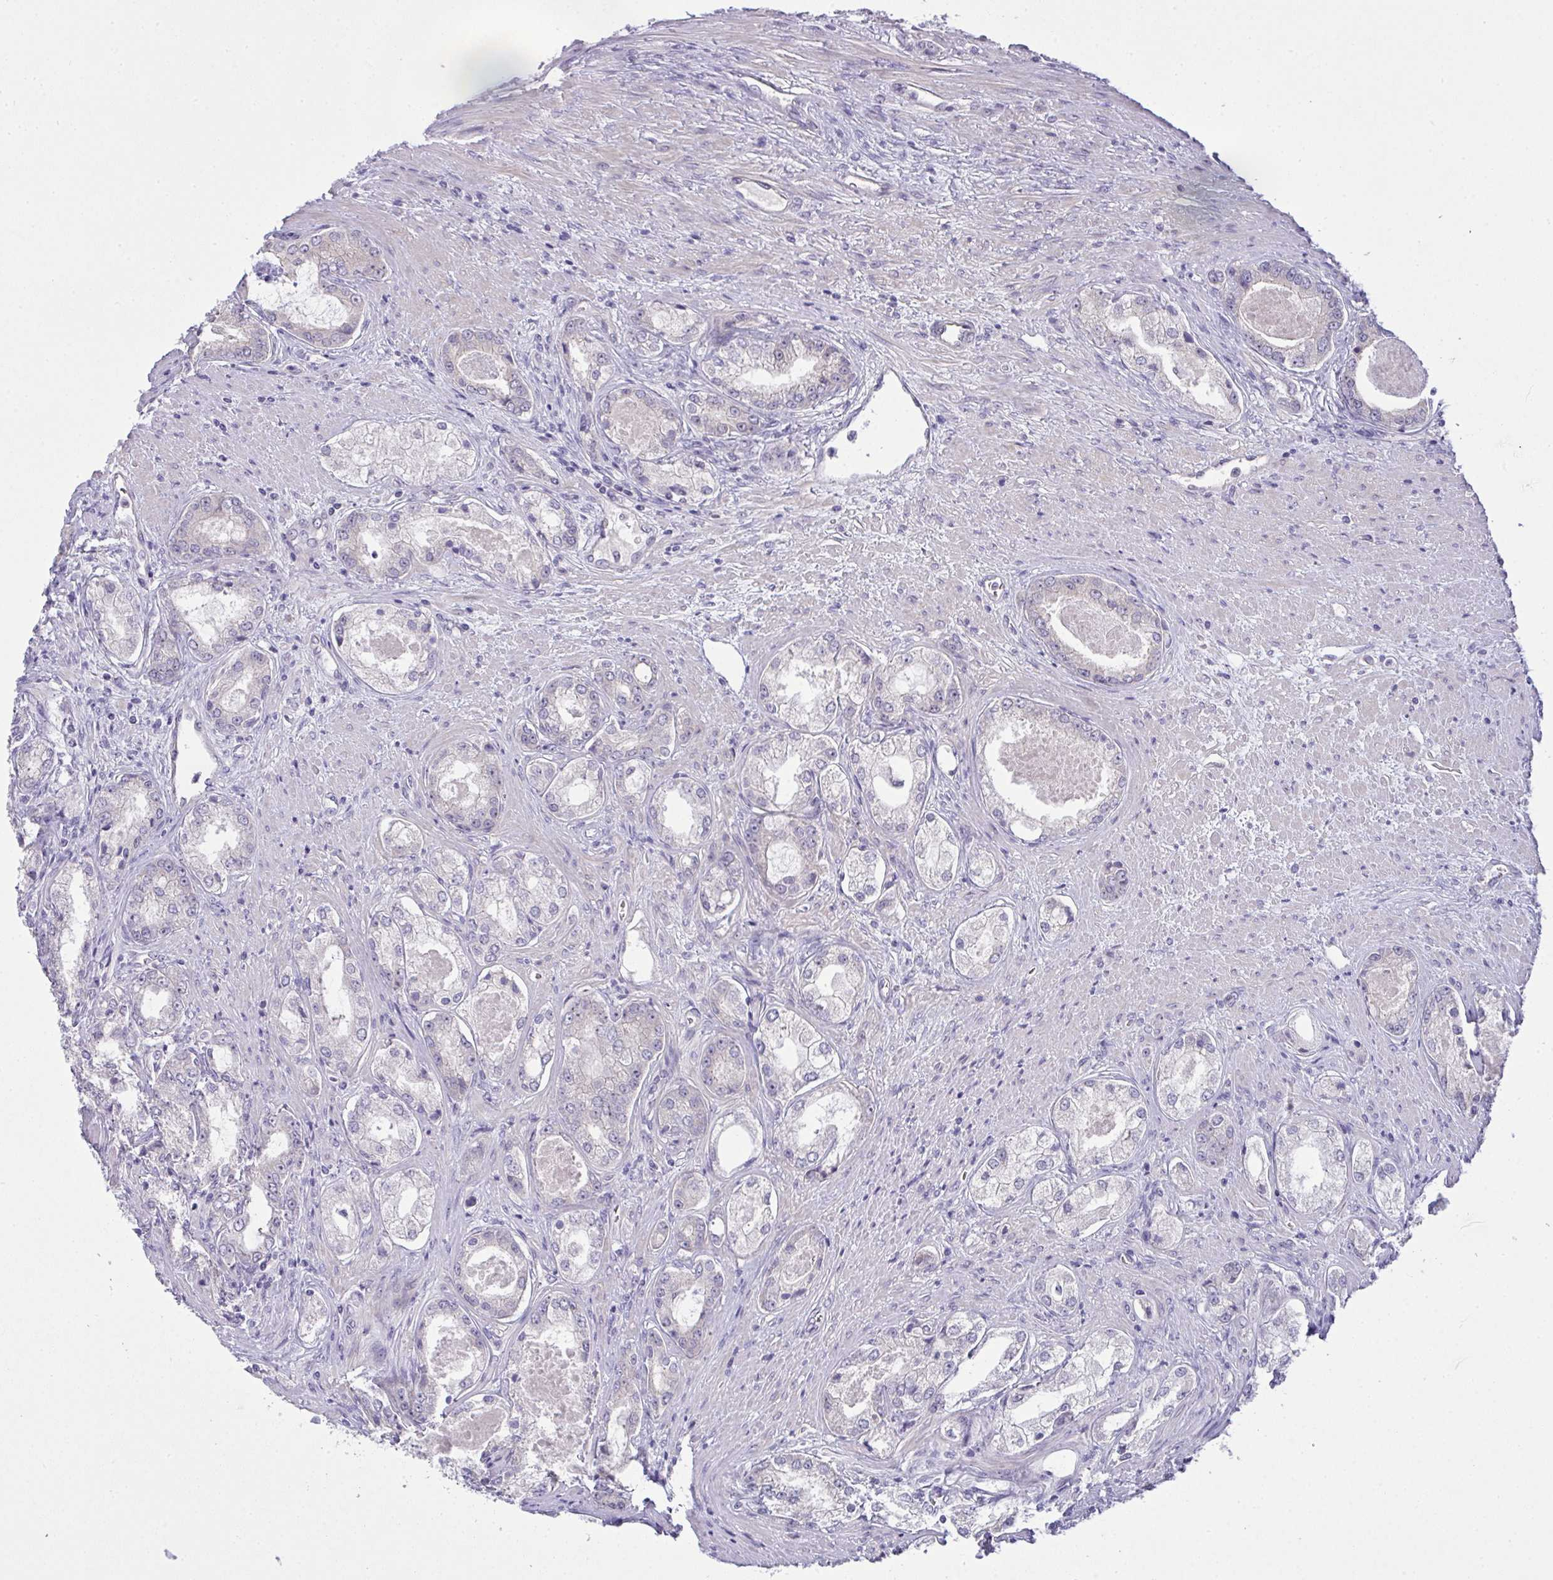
{"staining": {"intensity": "negative", "quantity": "none", "location": "none"}, "tissue": "prostate cancer", "cell_type": "Tumor cells", "image_type": "cancer", "snomed": [{"axis": "morphology", "description": "Adenocarcinoma, Low grade"}, {"axis": "topography", "description": "Prostate"}], "caption": "High magnification brightfield microscopy of prostate cancer (adenocarcinoma (low-grade)) stained with DAB (3,3'-diaminobenzidine) (brown) and counterstained with hematoxylin (blue): tumor cells show no significant expression.", "gene": "NT5C1A", "patient": {"sex": "male", "age": 68}}